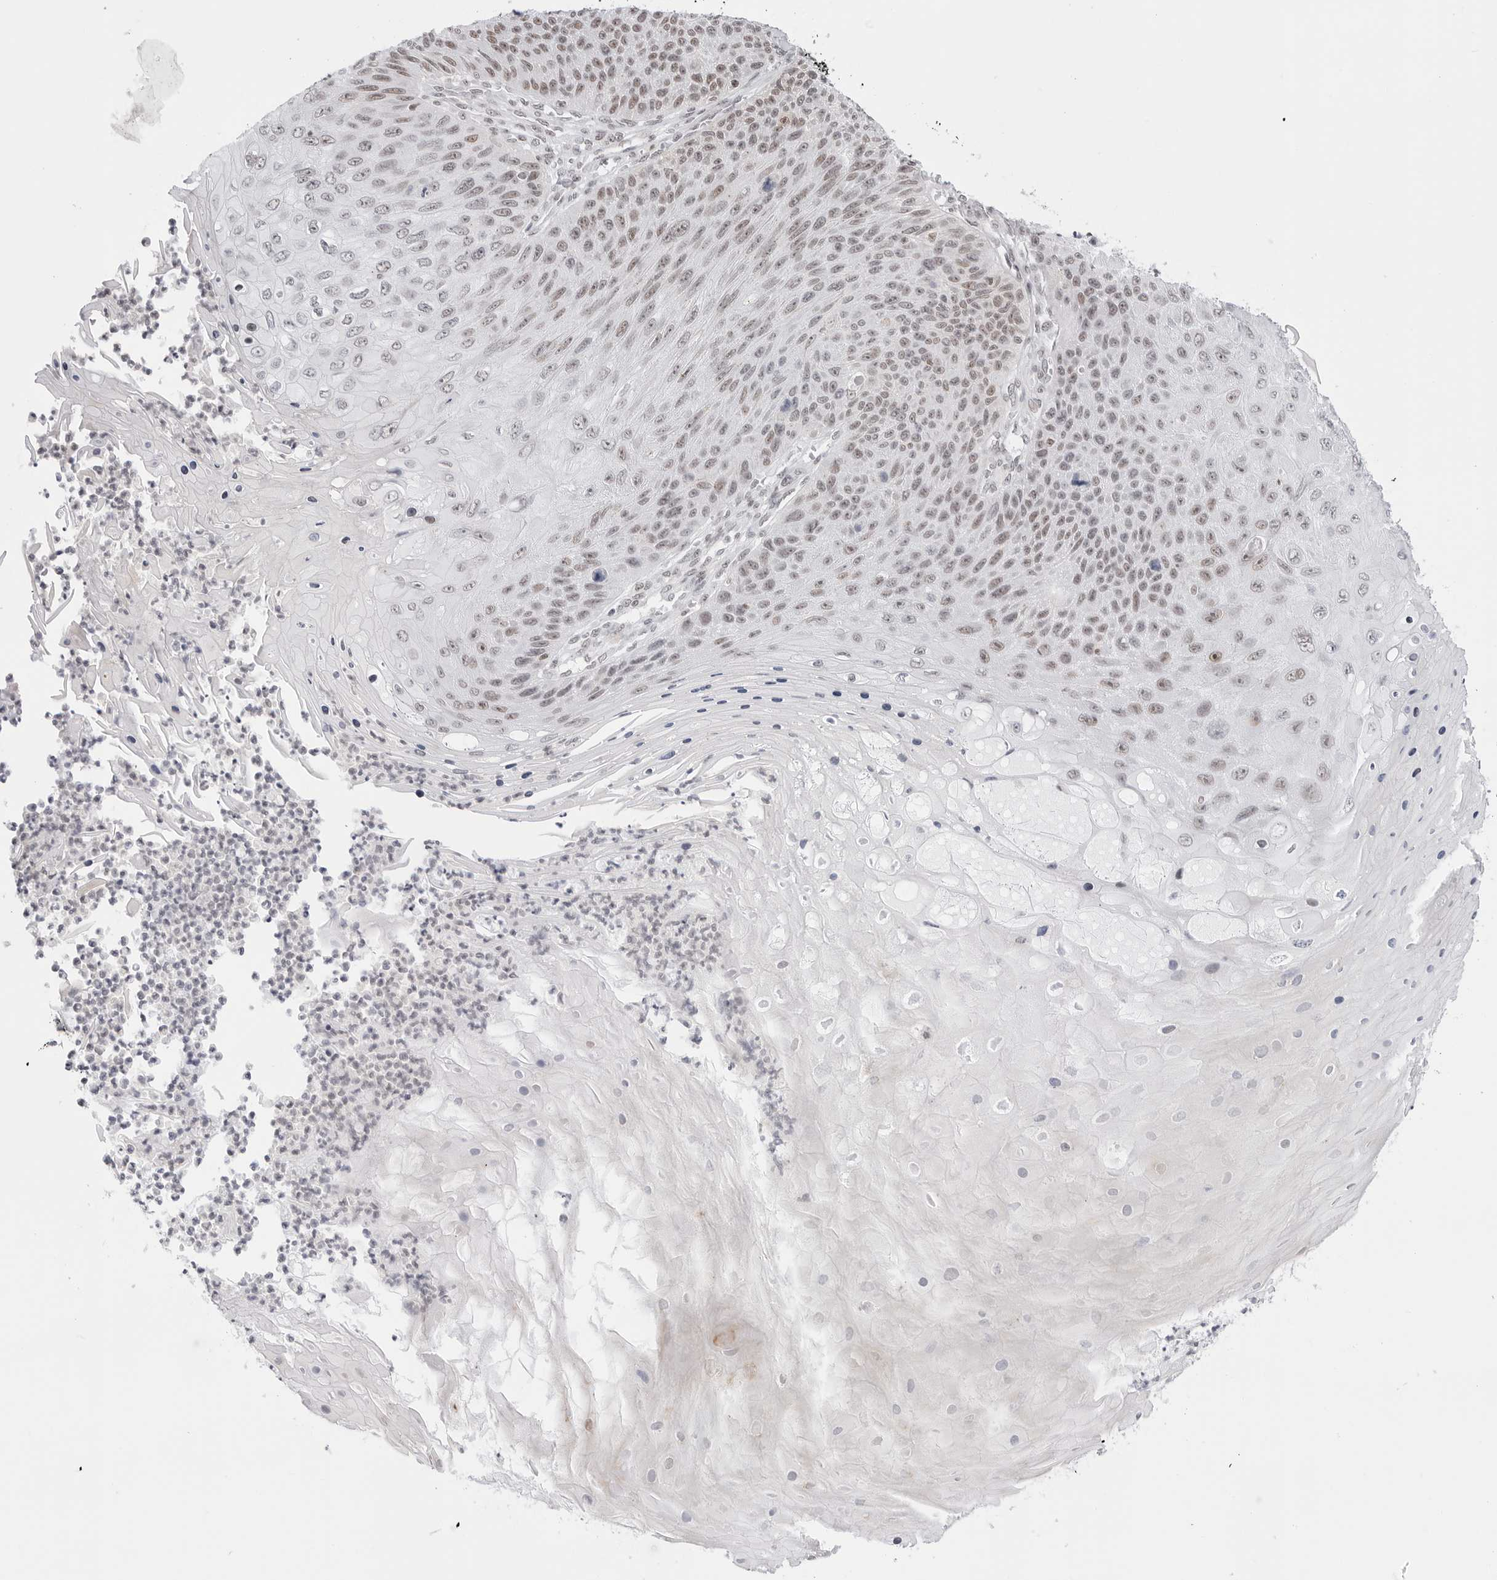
{"staining": {"intensity": "moderate", "quantity": "25%-75%", "location": "nuclear"}, "tissue": "skin cancer", "cell_type": "Tumor cells", "image_type": "cancer", "snomed": [{"axis": "morphology", "description": "Squamous cell carcinoma, NOS"}, {"axis": "topography", "description": "Skin"}], "caption": "A medium amount of moderate nuclear staining is appreciated in approximately 25%-75% of tumor cells in skin squamous cell carcinoma tissue.", "gene": "C1orf162", "patient": {"sex": "female", "age": 88}}